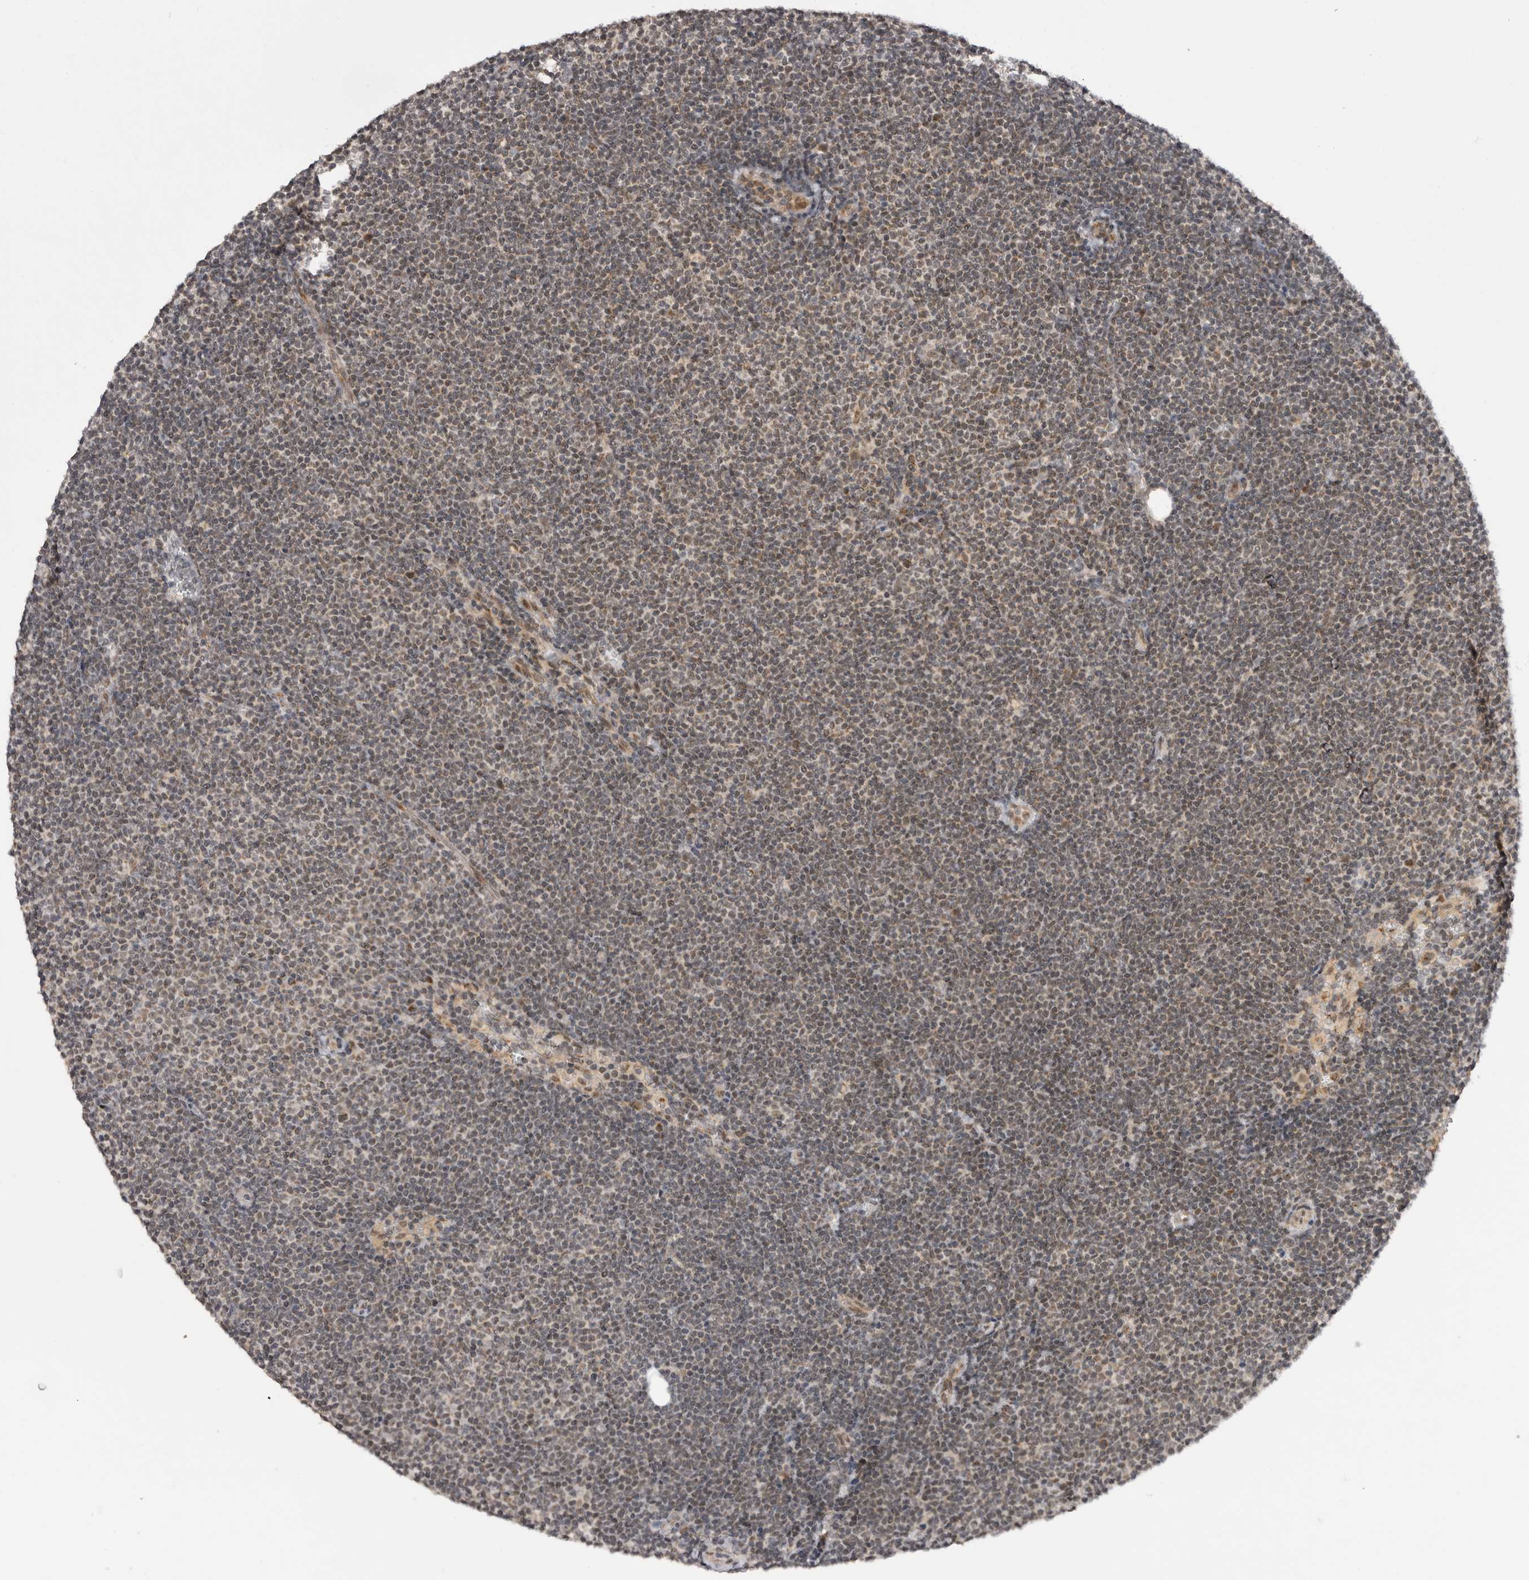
{"staining": {"intensity": "weak", "quantity": "25%-75%", "location": "nuclear"}, "tissue": "lymphoma", "cell_type": "Tumor cells", "image_type": "cancer", "snomed": [{"axis": "morphology", "description": "Malignant lymphoma, non-Hodgkin's type, Low grade"}, {"axis": "topography", "description": "Lymph node"}], "caption": "Malignant lymphoma, non-Hodgkin's type (low-grade) was stained to show a protein in brown. There is low levels of weak nuclear staining in approximately 25%-75% of tumor cells.", "gene": "TMEM65", "patient": {"sex": "female", "age": 53}}